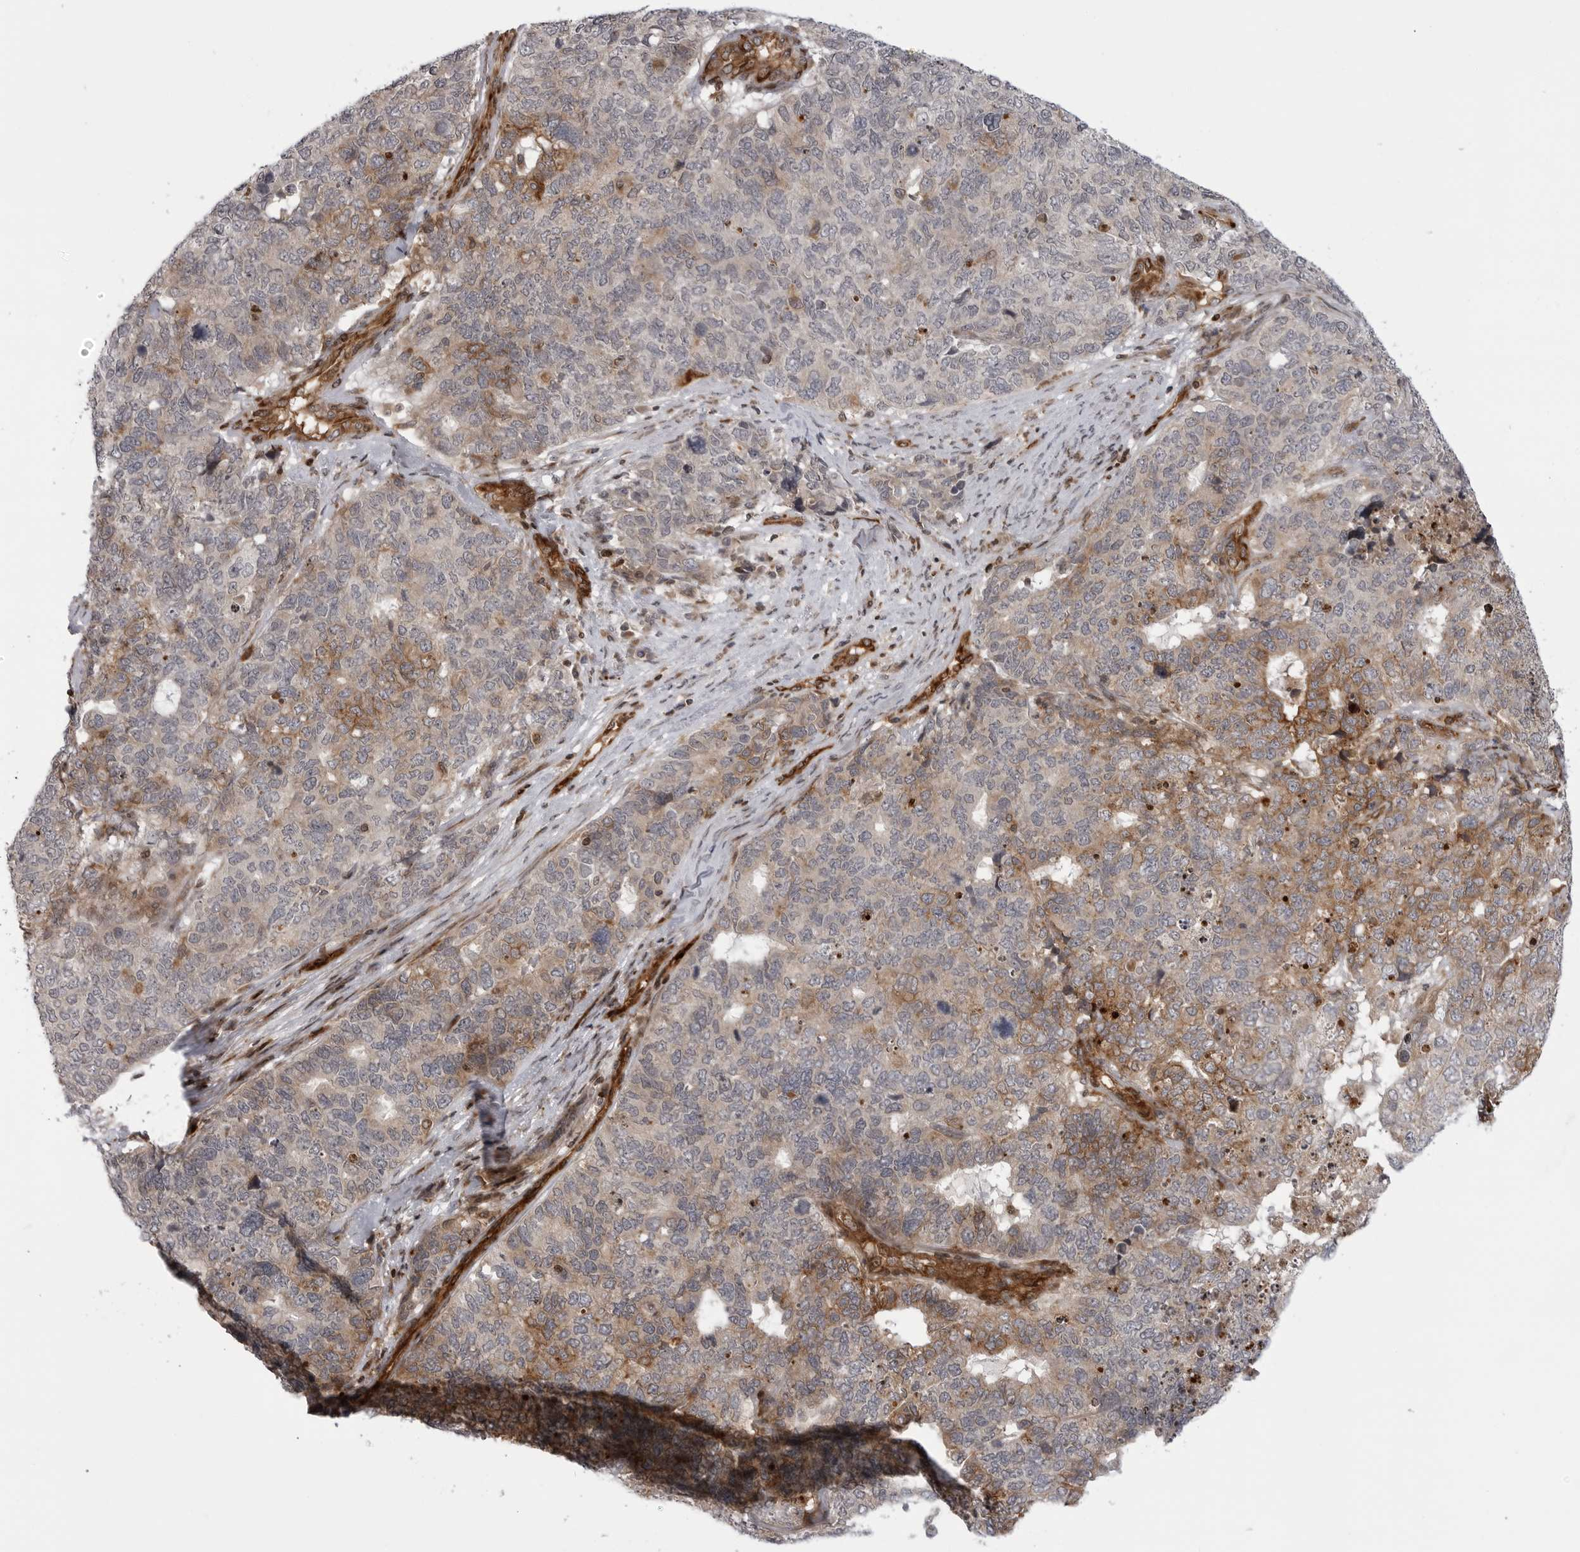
{"staining": {"intensity": "weak", "quantity": "<25%", "location": "cytoplasmic/membranous"}, "tissue": "cervical cancer", "cell_type": "Tumor cells", "image_type": "cancer", "snomed": [{"axis": "morphology", "description": "Squamous cell carcinoma, NOS"}, {"axis": "topography", "description": "Cervix"}], "caption": "A photomicrograph of cervical cancer stained for a protein reveals no brown staining in tumor cells. (Stains: DAB (3,3'-diaminobenzidine) immunohistochemistry (IHC) with hematoxylin counter stain, Microscopy: brightfield microscopy at high magnification).", "gene": "ABL1", "patient": {"sex": "female", "age": 63}}